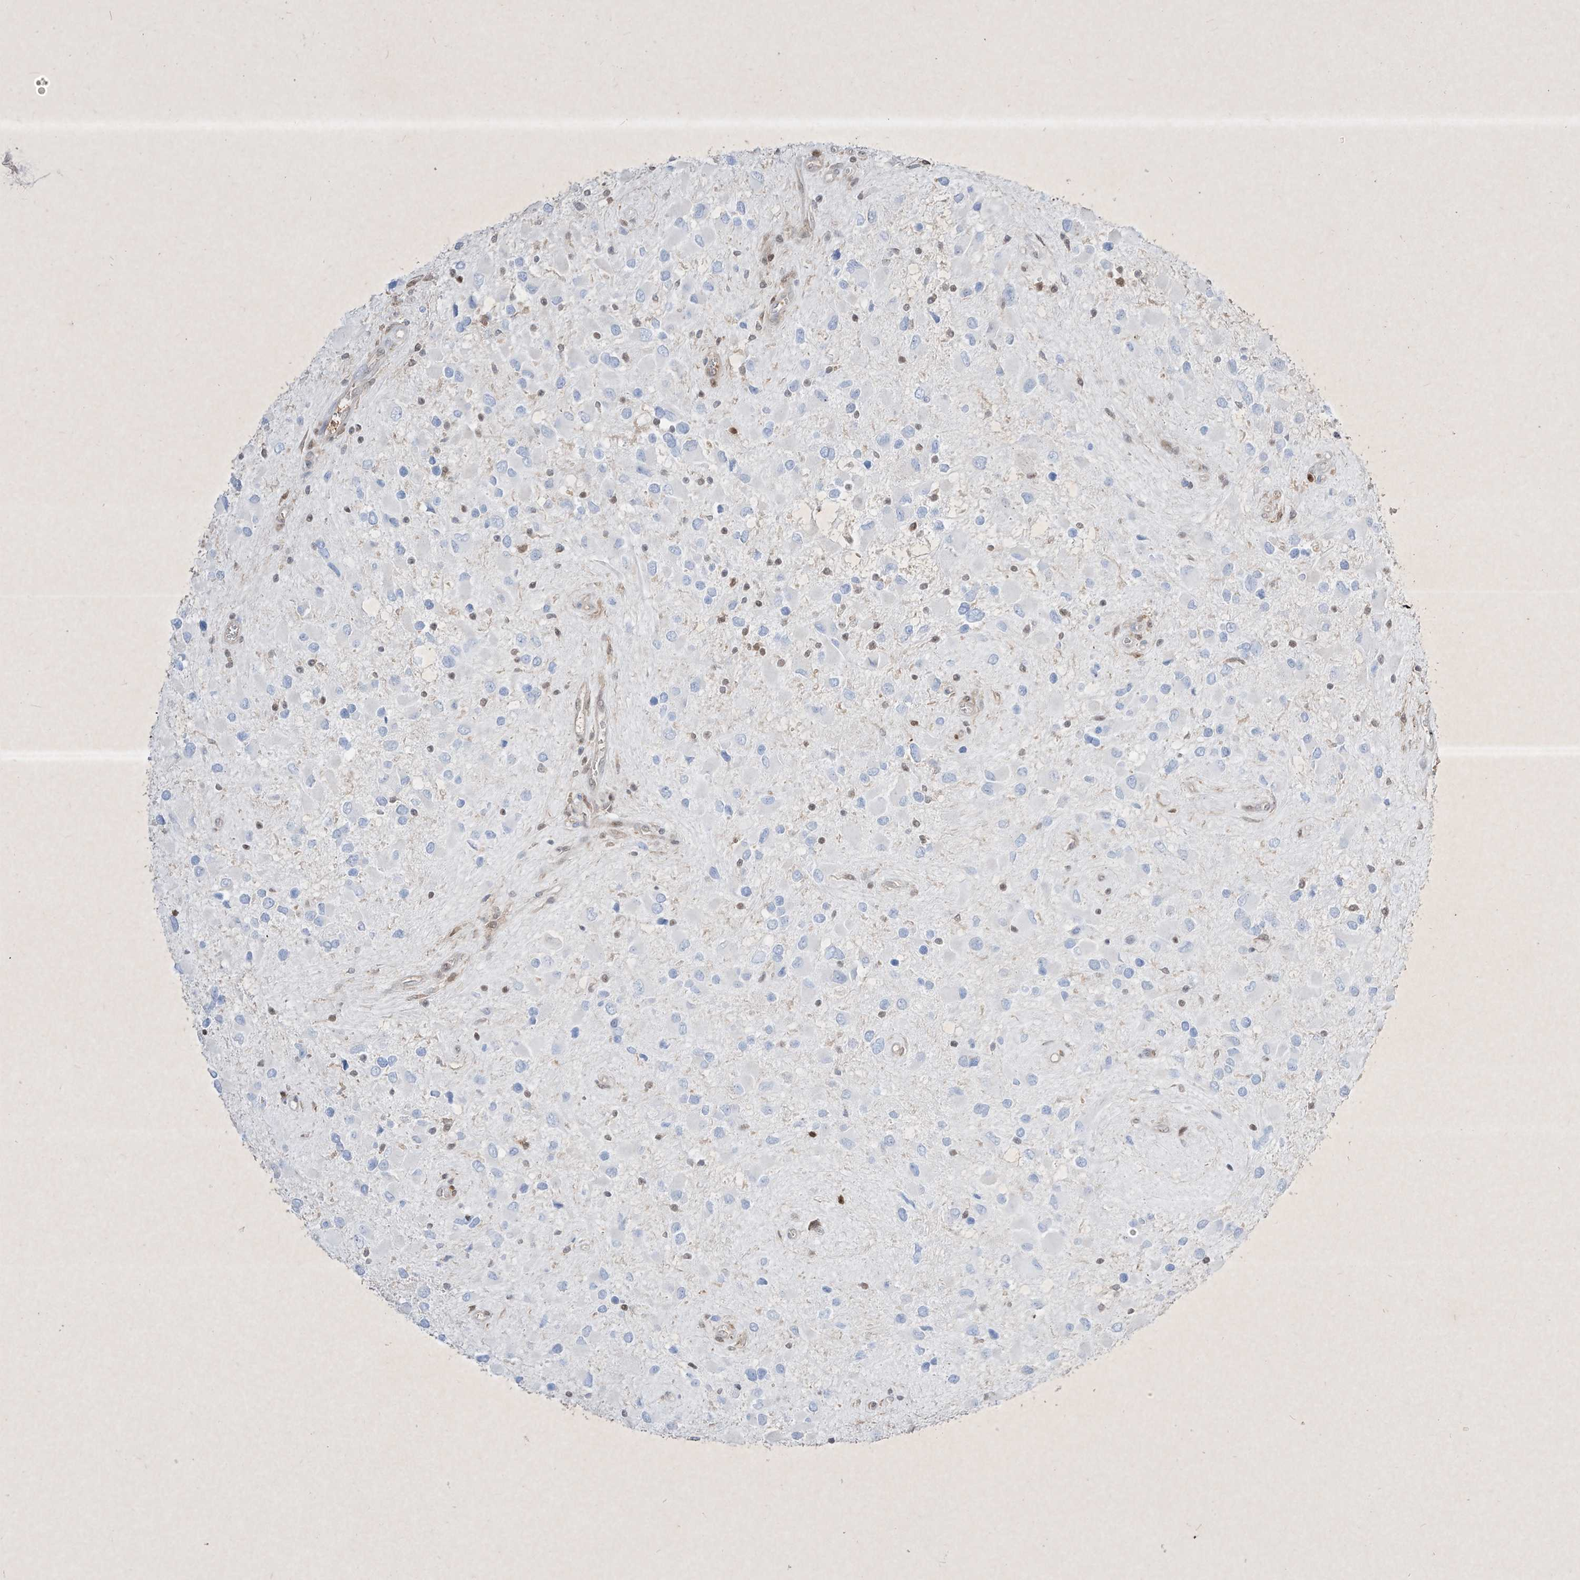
{"staining": {"intensity": "negative", "quantity": "none", "location": "none"}, "tissue": "glioma", "cell_type": "Tumor cells", "image_type": "cancer", "snomed": [{"axis": "morphology", "description": "Glioma, malignant, High grade"}, {"axis": "topography", "description": "Brain"}], "caption": "High power microscopy image of an immunohistochemistry photomicrograph of malignant glioma (high-grade), revealing no significant staining in tumor cells.", "gene": "PSMB10", "patient": {"sex": "male", "age": 53}}